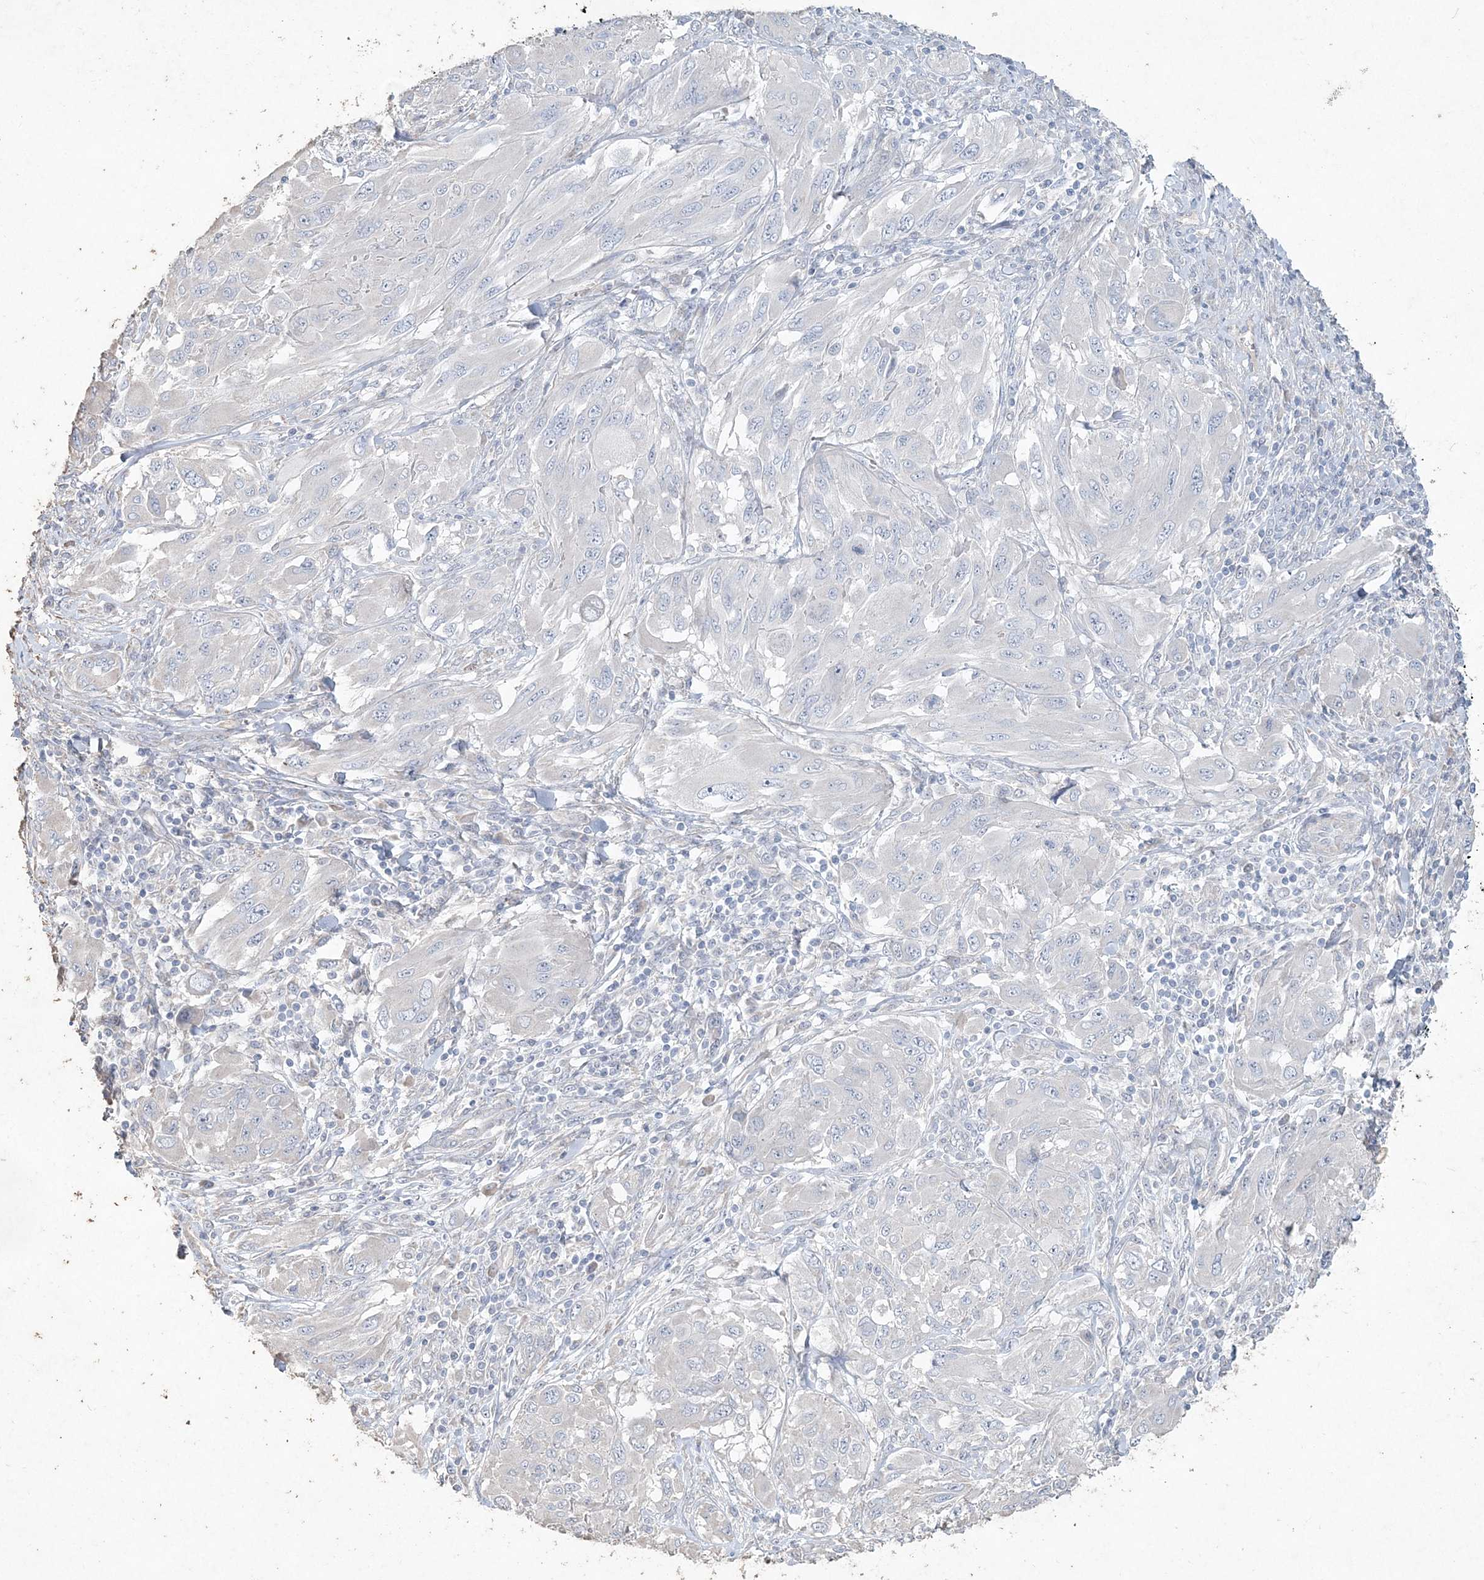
{"staining": {"intensity": "negative", "quantity": "none", "location": "none"}, "tissue": "melanoma", "cell_type": "Tumor cells", "image_type": "cancer", "snomed": [{"axis": "morphology", "description": "Malignant melanoma, NOS"}, {"axis": "topography", "description": "Skin"}], "caption": "Photomicrograph shows no significant protein expression in tumor cells of melanoma. (Brightfield microscopy of DAB (3,3'-diaminobenzidine) immunohistochemistry at high magnification).", "gene": "DNAH5", "patient": {"sex": "female", "age": 91}}